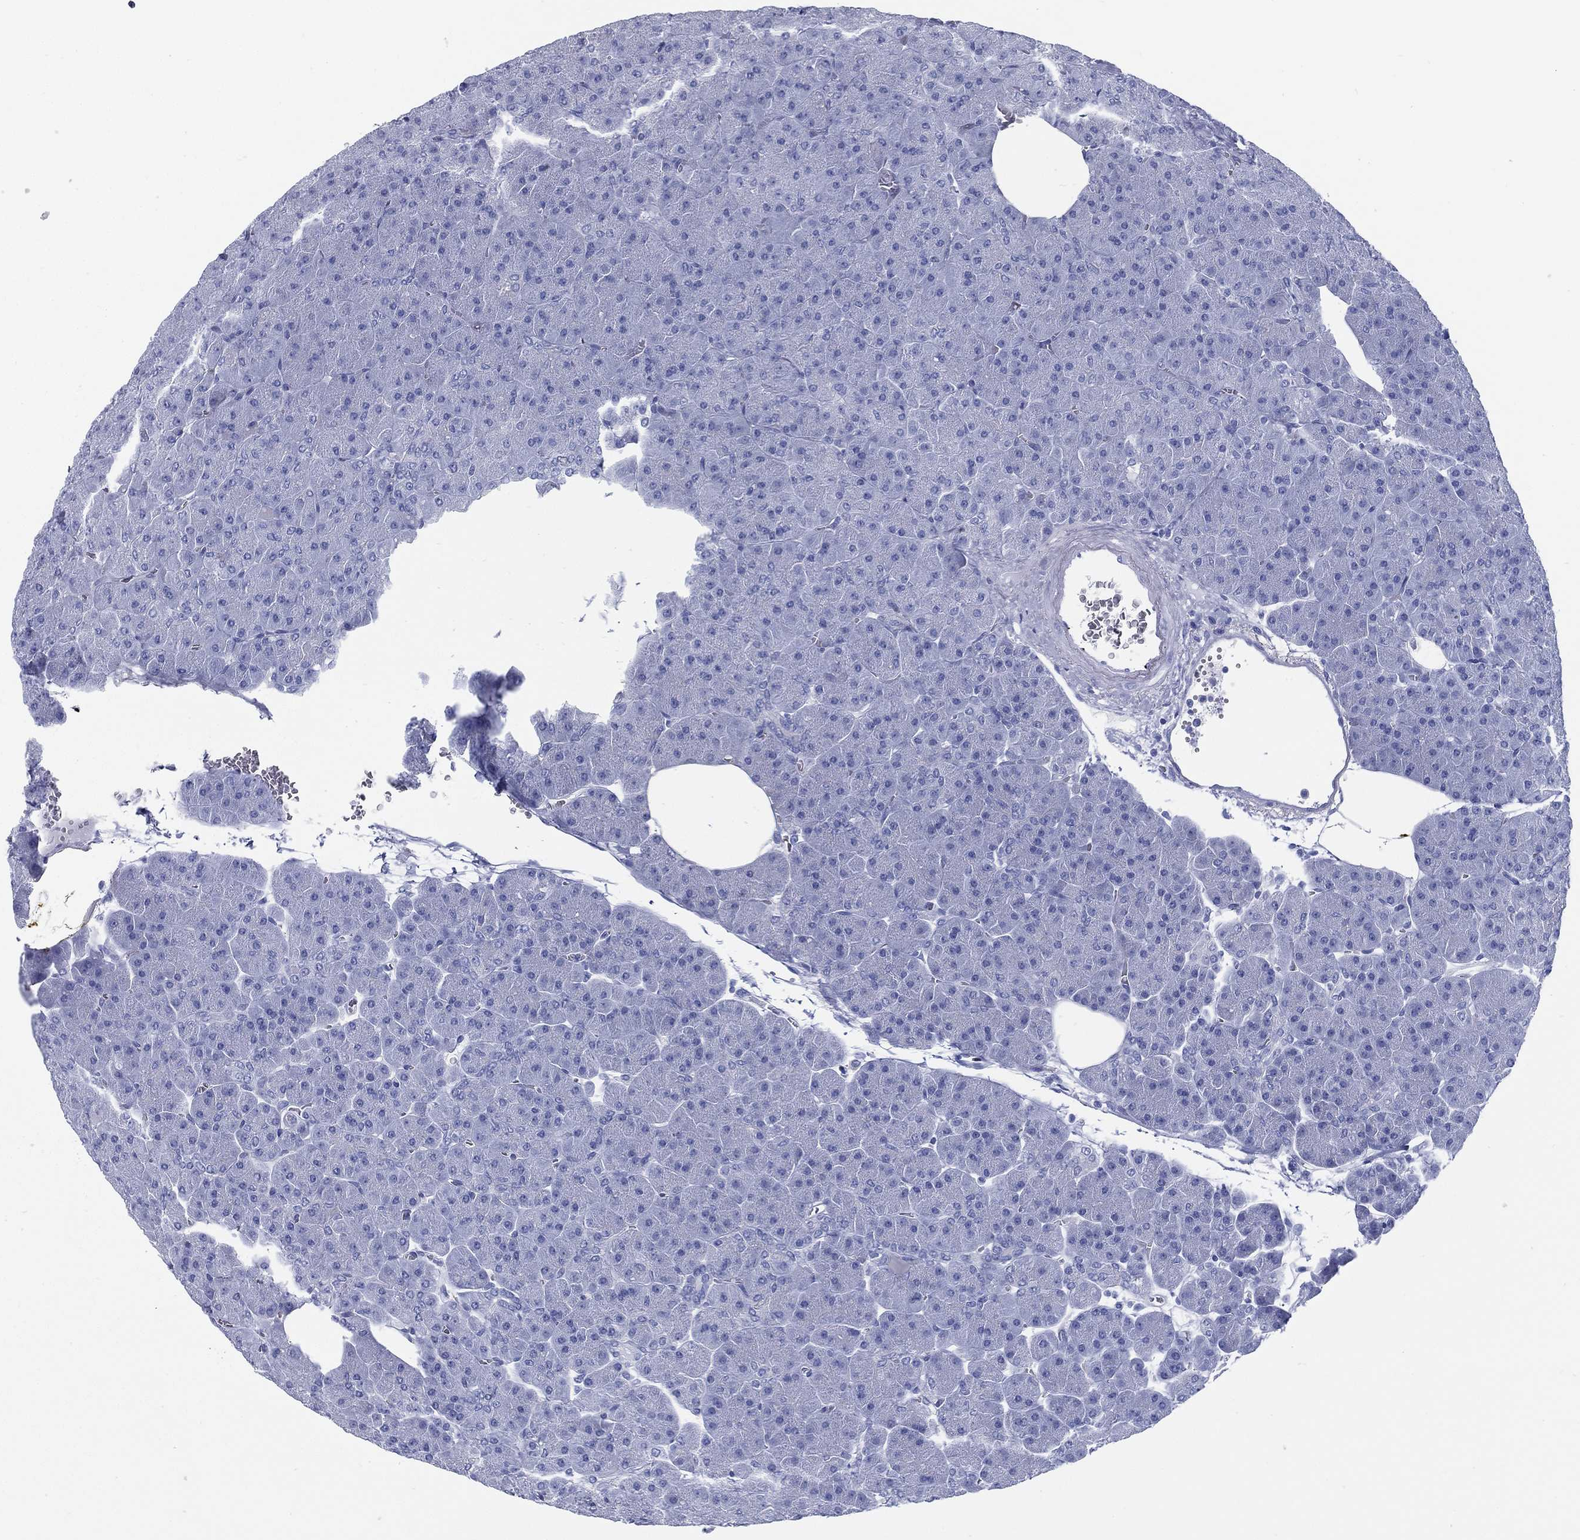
{"staining": {"intensity": "negative", "quantity": "none", "location": "none"}, "tissue": "pancreas", "cell_type": "Exocrine glandular cells", "image_type": "normal", "snomed": [{"axis": "morphology", "description": "Normal tissue, NOS"}, {"axis": "topography", "description": "Pancreas"}], "caption": "Protein analysis of normal pancreas exhibits no significant staining in exocrine glandular cells.", "gene": "TMEM252", "patient": {"sex": "male", "age": 61}}